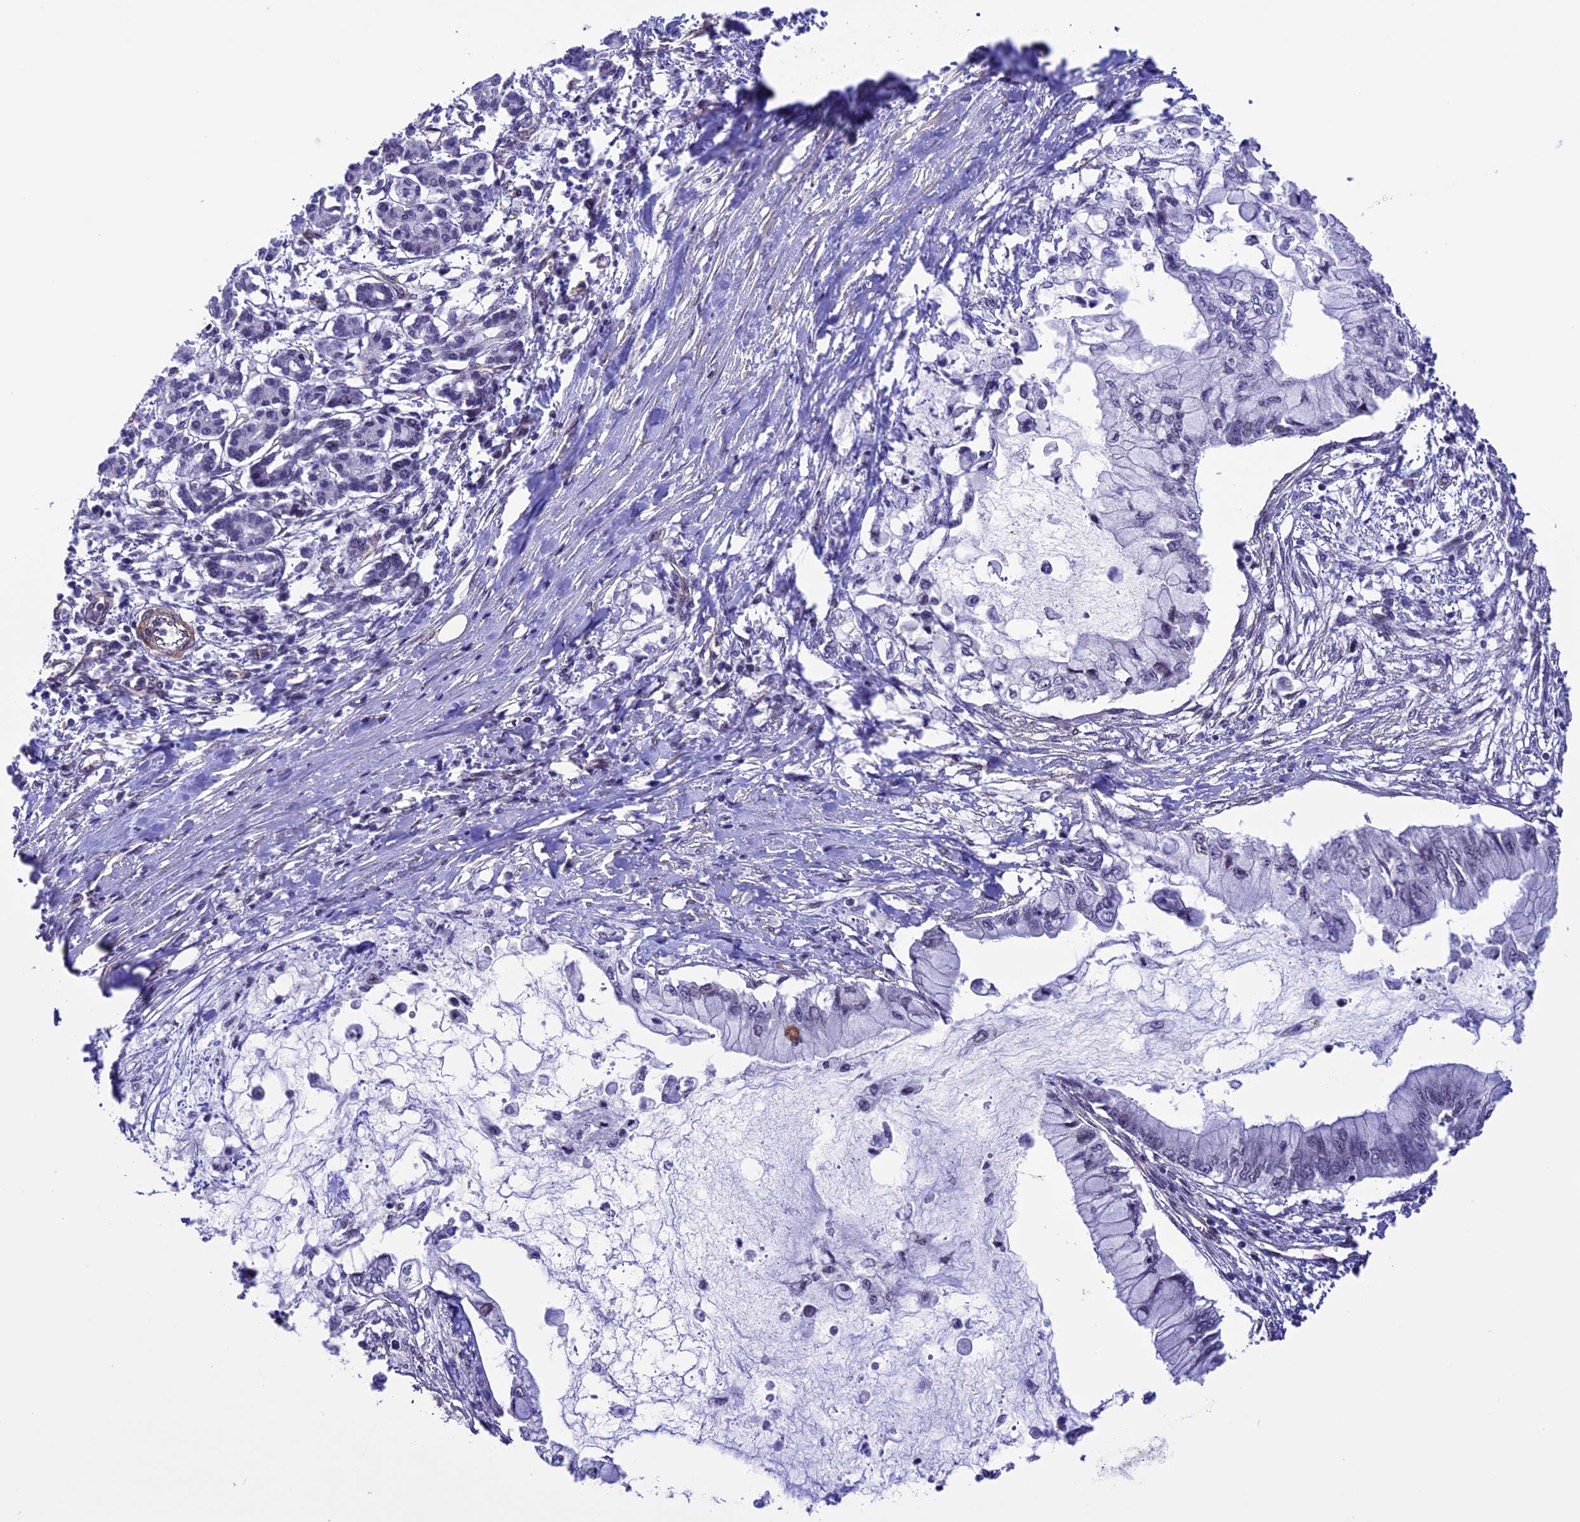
{"staining": {"intensity": "negative", "quantity": "none", "location": "none"}, "tissue": "pancreatic cancer", "cell_type": "Tumor cells", "image_type": "cancer", "snomed": [{"axis": "morphology", "description": "Adenocarcinoma, NOS"}, {"axis": "topography", "description": "Pancreas"}], "caption": "There is no significant staining in tumor cells of adenocarcinoma (pancreatic).", "gene": "MPHOSPH8", "patient": {"sex": "male", "age": 48}}